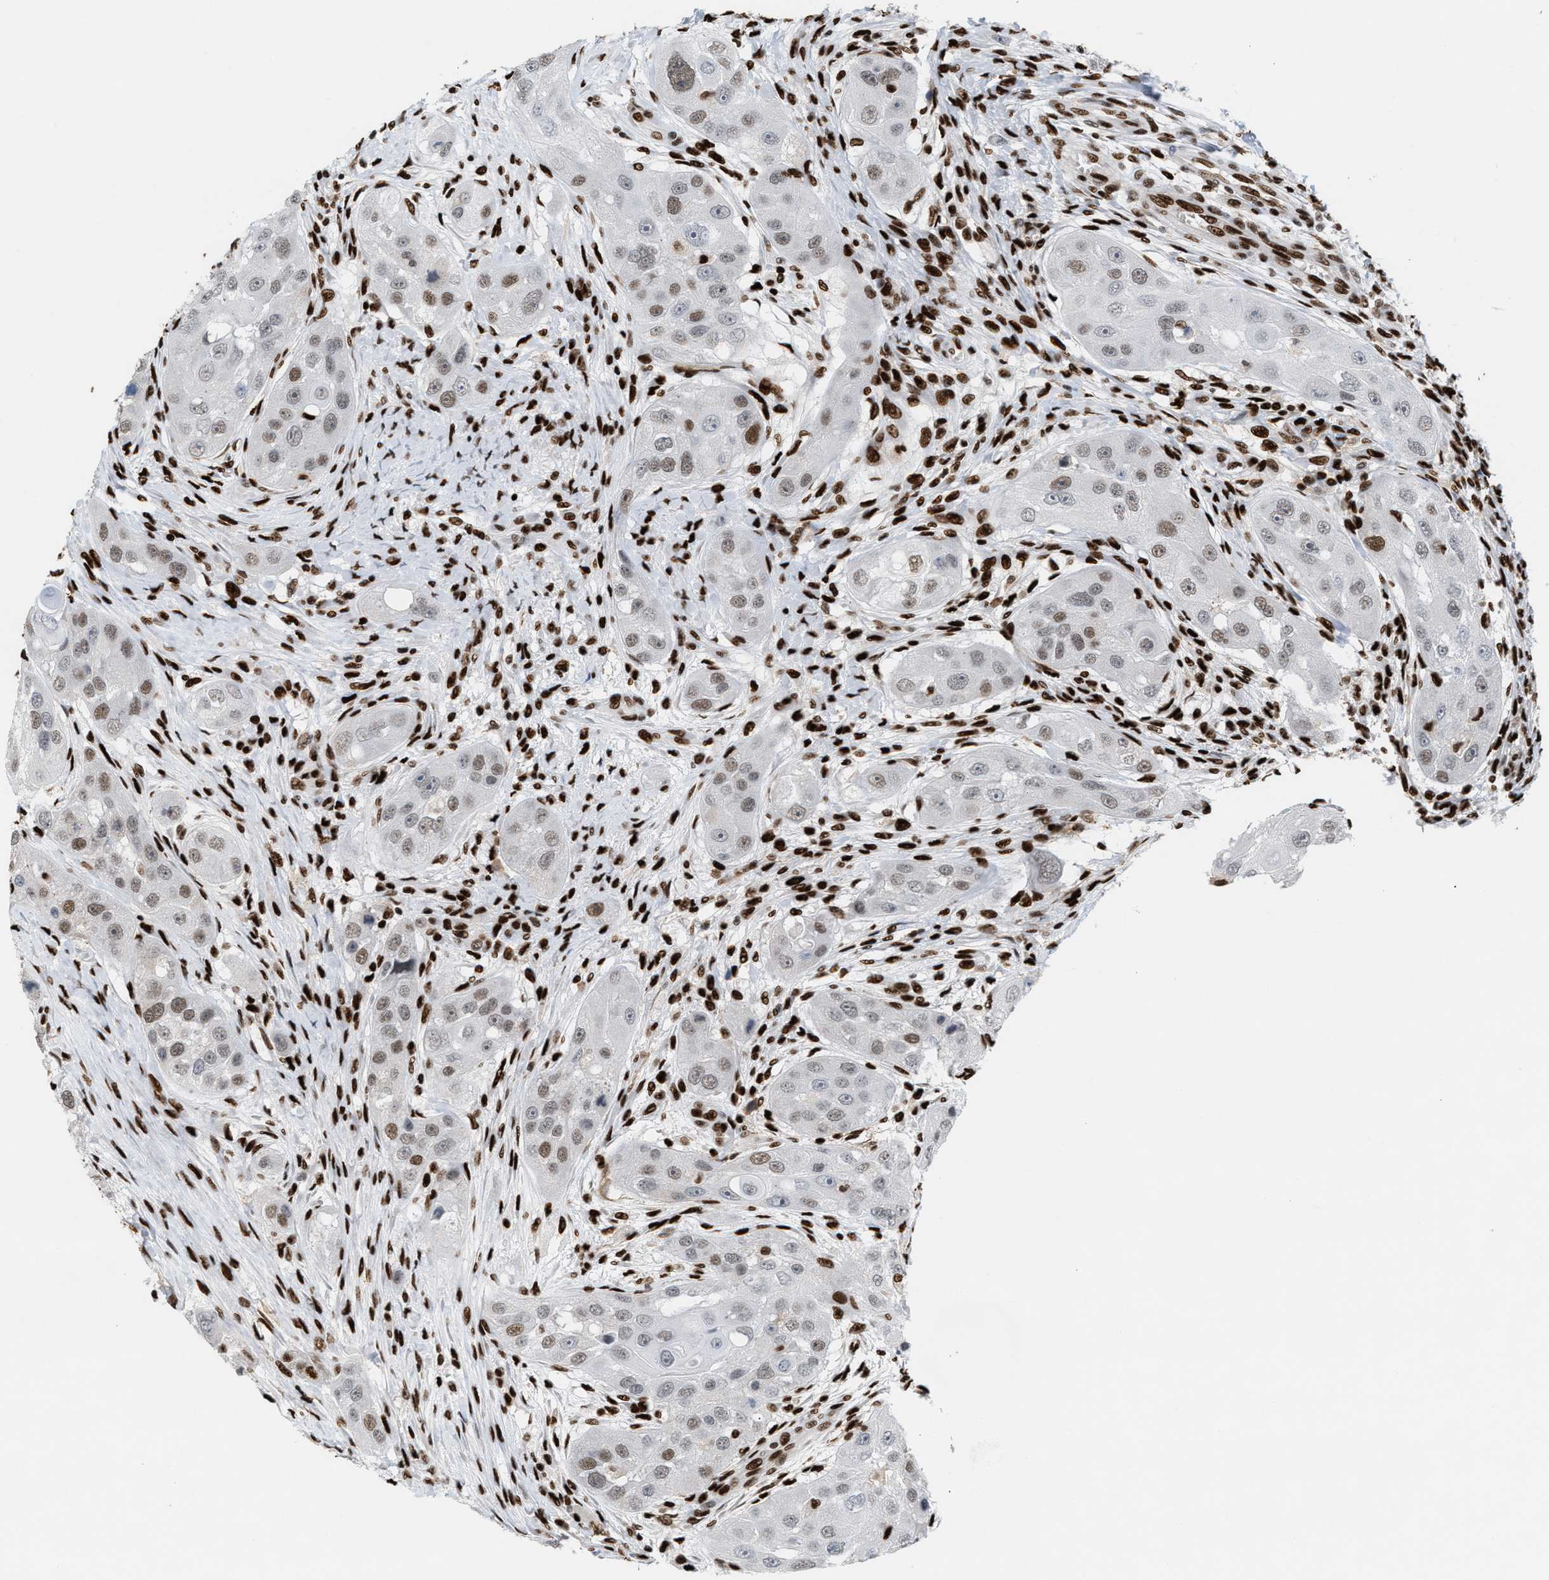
{"staining": {"intensity": "weak", "quantity": "25%-75%", "location": "nuclear"}, "tissue": "head and neck cancer", "cell_type": "Tumor cells", "image_type": "cancer", "snomed": [{"axis": "morphology", "description": "Normal tissue, NOS"}, {"axis": "morphology", "description": "Squamous cell carcinoma, NOS"}, {"axis": "topography", "description": "Skeletal muscle"}, {"axis": "topography", "description": "Head-Neck"}], "caption": "DAB (3,3'-diaminobenzidine) immunohistochemical staining of human head and neck cancer (squamous cell carcinoma) exhibits weak nuclear protein positivity in about 25%-75% of tumor cells.", "gene": "RNASEK-C17orf49", "patient": {"sex": "male", "age": 51}}